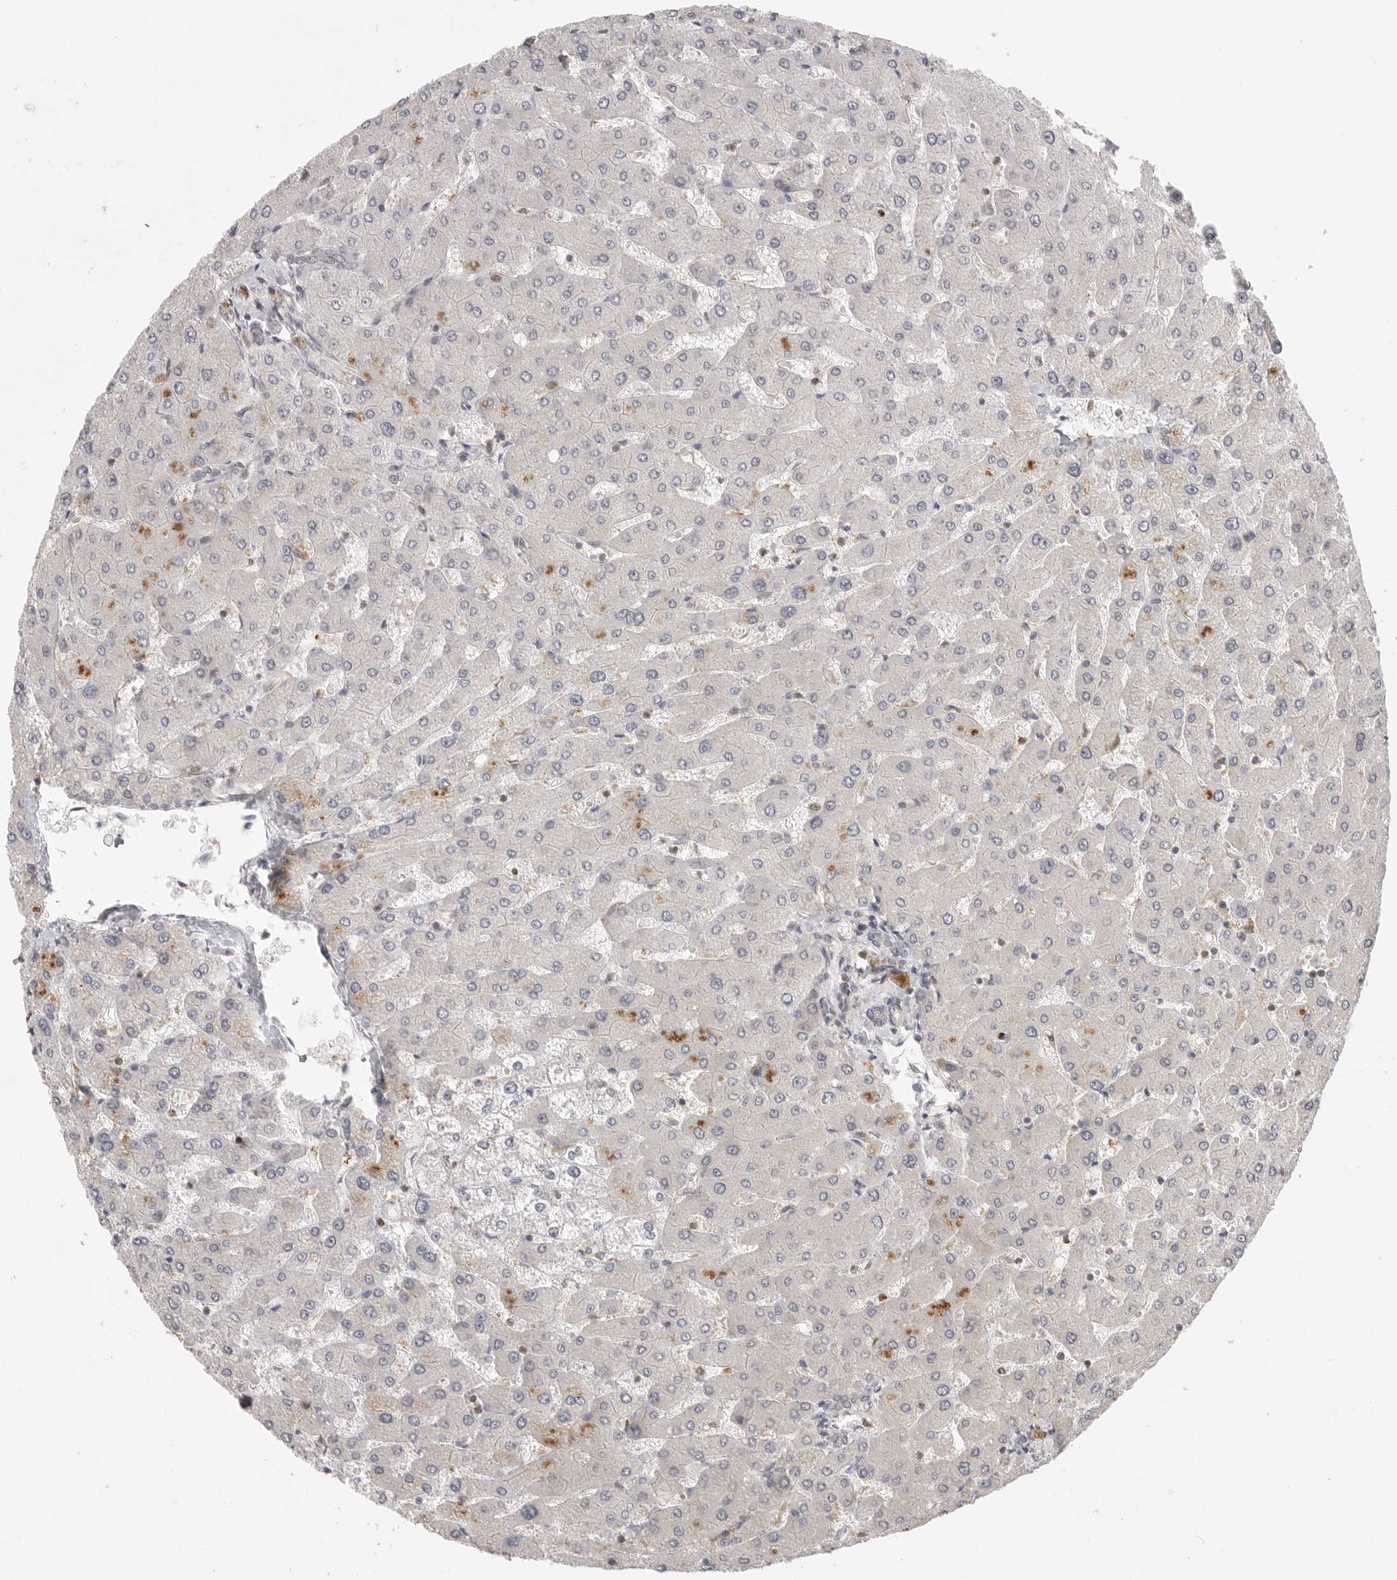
{"staining": {"intensity": "negative", "quantity": "none", "location": "none"}, "tissue": "liver", "cell_type": "Cholangiocytes", "image_type": "normal", "snomed": [{"axis": "morphology", "description": "Normal tissue, NOS"}, {"axis": "topography", "description": "Liver"}], "caption": "This is a histopathology image of immunohistochemistry staining of benign liver, which shows no staining in cholangiocytes.", "gene": "DBNL", "patient": {"sex": "male", "age": 55}}